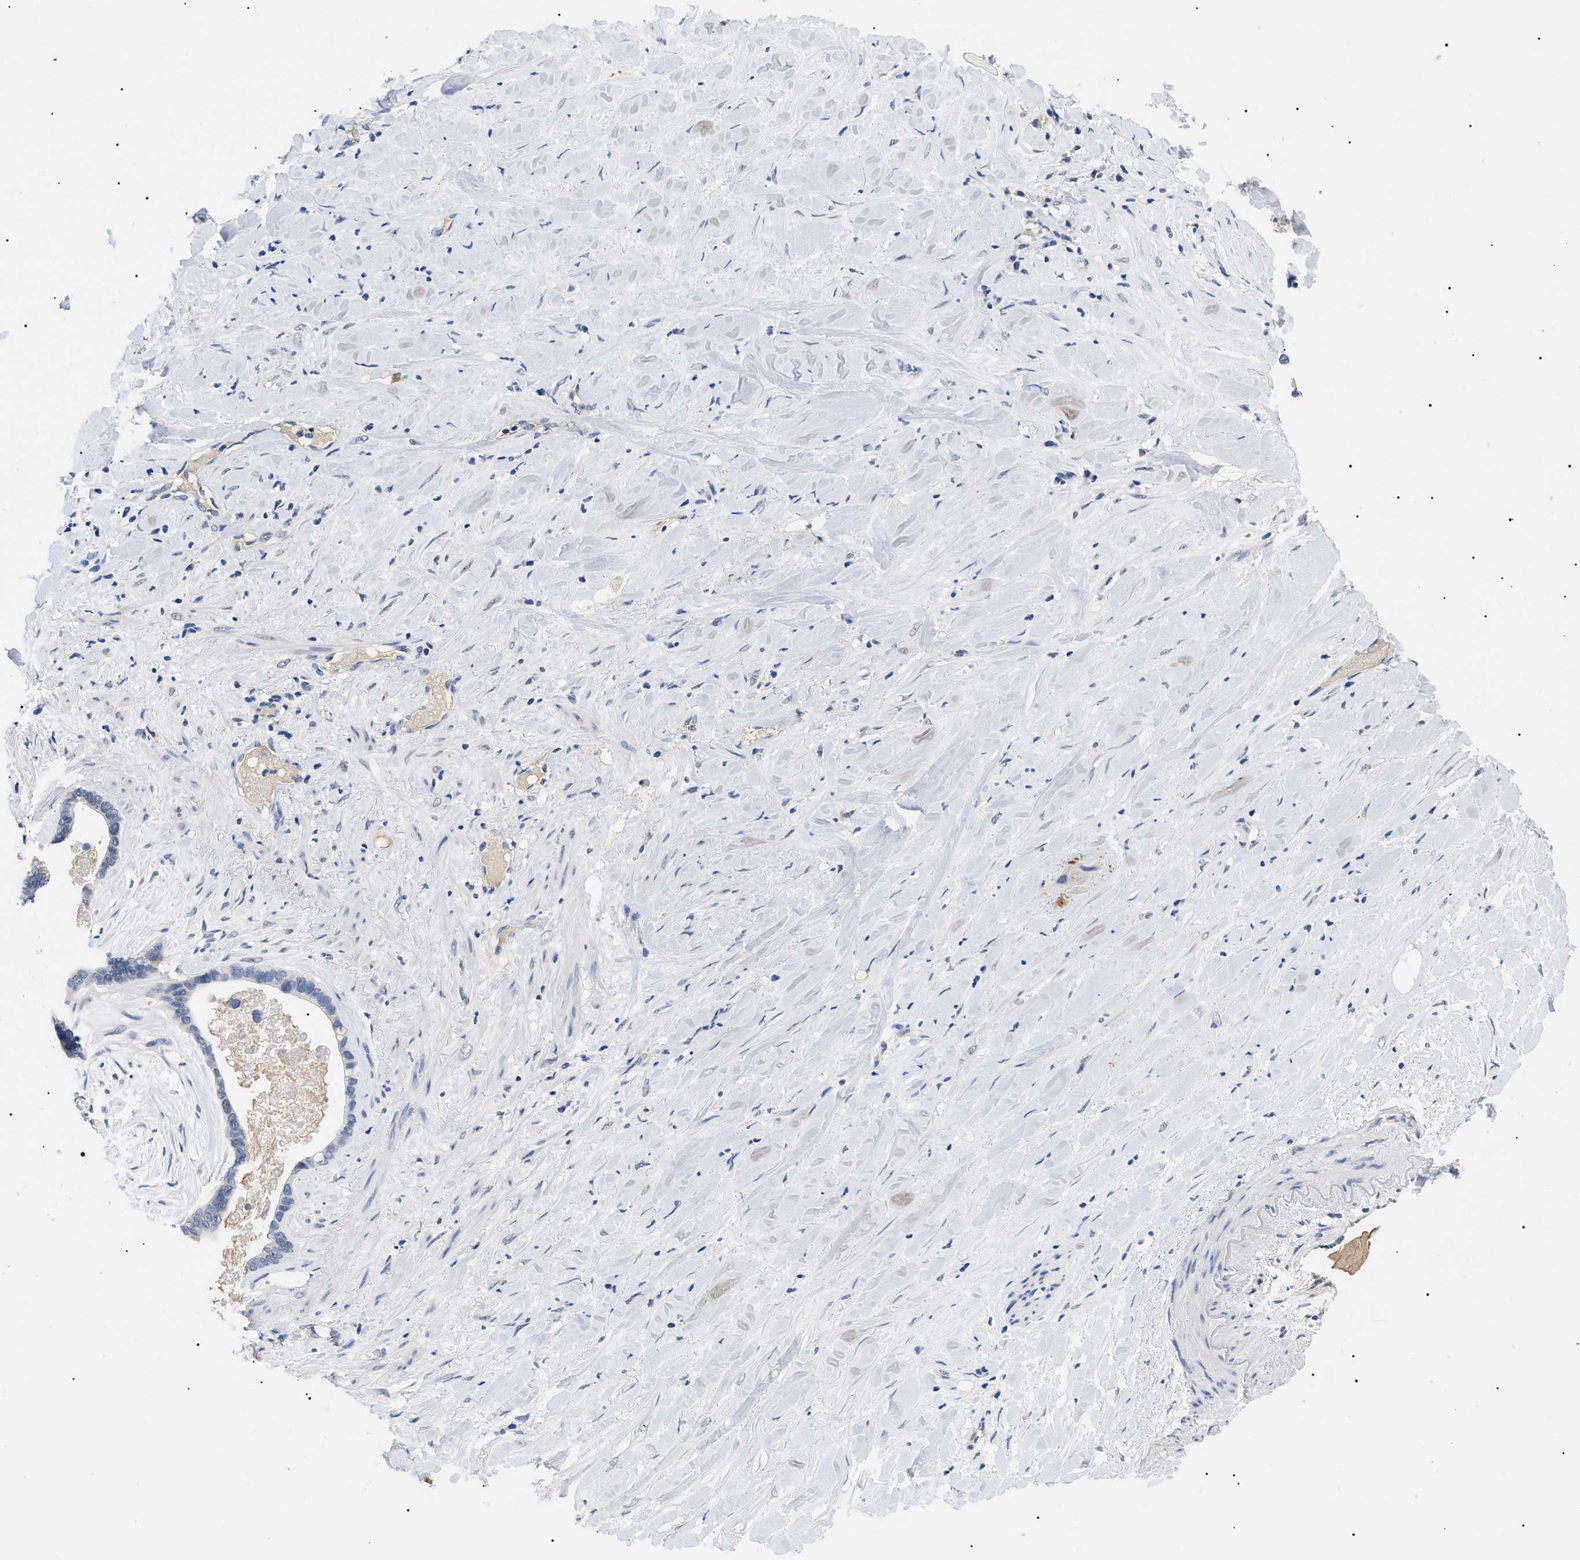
{"staining": {"intensity": "negative", "quantity": "none", "location": "none"}, "tissue": "liver cancer", "cell_type": "Tumor cells", "image_type": "cancer", "snomed": [{"axis": "morphology", "description": "Cholangiocarcinoma"}, {"axis": "topography", "description": "Liver"}], "caption": "The IHC histopathology image has no significant staining in tumor cells of liver cholangiocarcinoma tissue.", "gene": "PRRT2", "patient": {"sex": "female", "age": 65}}